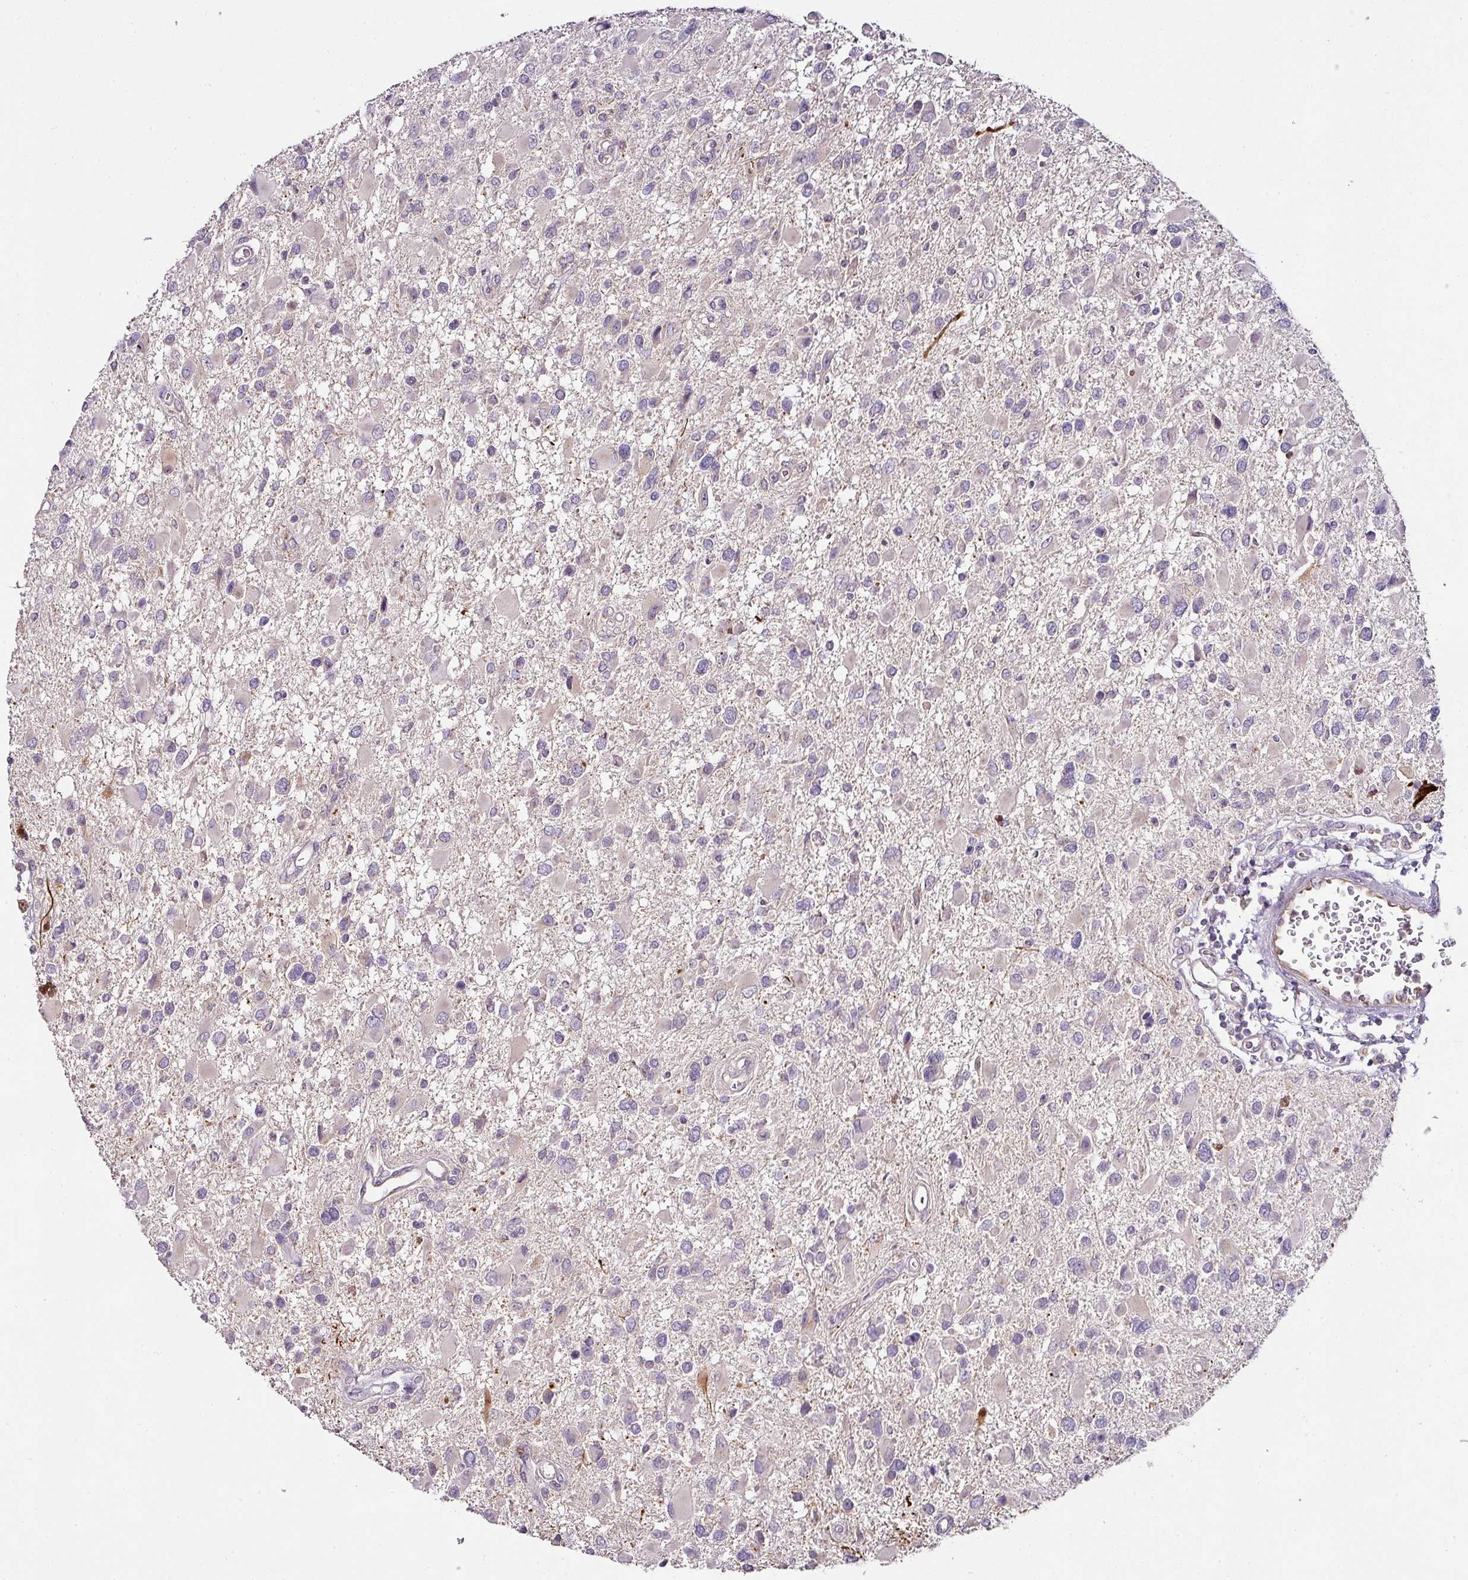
{"staining": {"intensity": "strong", "quantity": "<25%", "location": "cytoplasmic/membranous,nuclear"}, "tissue": "glioma", "cell_type": "Tumor cells", "image_type": "cancer", "snomed": [{"axis": "morphology", "description": "Glioma, malignant, High grade"}, {"axis": "topography", "description": "Brain"}], "caption": "Glioma stained with a protein marker shows strong staining in tumor cells.", "gene": "SKIC2", "patient": {"sex": "male", "age": 53}}